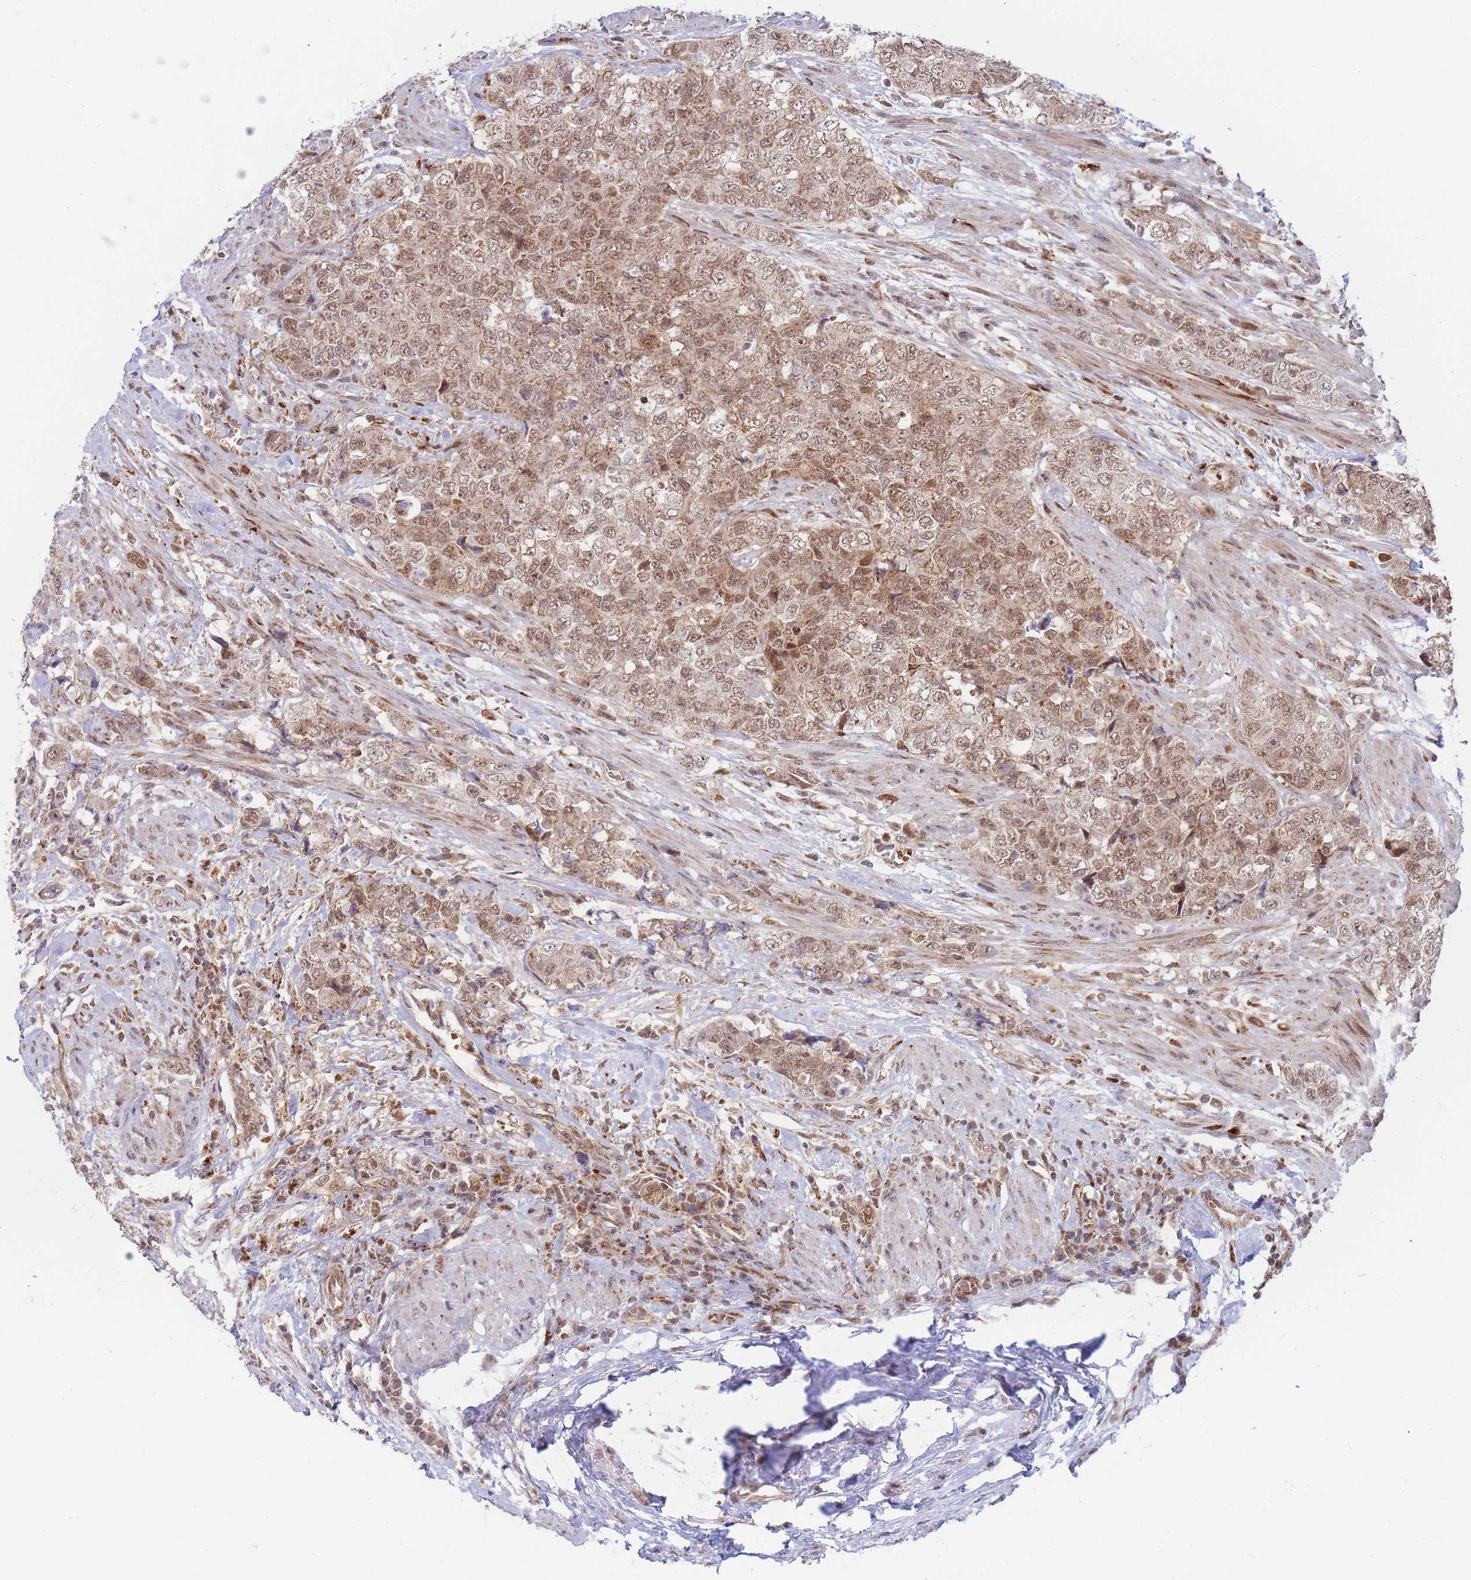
{"staining": {"intensity": "moderate", "quantity": ">75%", "location": "nuclear"}, "tissue": "urothelial cancer", "cell_type": "Tumor cells", "image_type": "cancer", "snomed": [{"axis": "morphology", "description": "Urothelial carcinoma, High grade"}, {"axis": "topography", "description": "Urinary bladder"}], "caption": "There is medium levels of moderate nuclear positivity in tumor cells of urothelial cancer, as demonstrated by immunohistochemical staining (brown color).", "gene": "BOD1L1", "patient": {"sex": "female", "age": 78}}